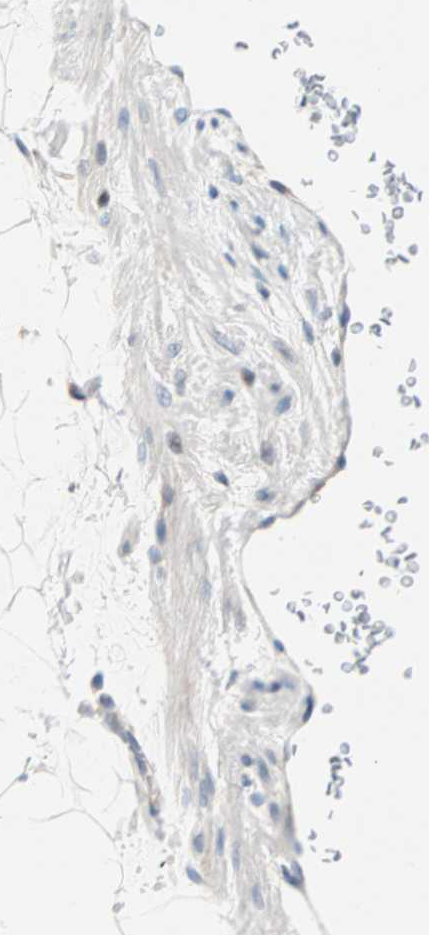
{"staining": {"intensity": "negative", "quantity": "none", "location": "none"}, "tissue": "adipose tissue", "cell_type": "Adipocytes", "image_type": "normal", "snomed": [{"axis": "morphology", "description": "Normal tissue, NOS"}, {"axis": "topography", "description": "Soft tissue"}], "caption": "IHC of benign adipose tissue shows no staining in adipocytes.", "gene": "NEFH", "patient": {"sex": "male", "age": 72}}